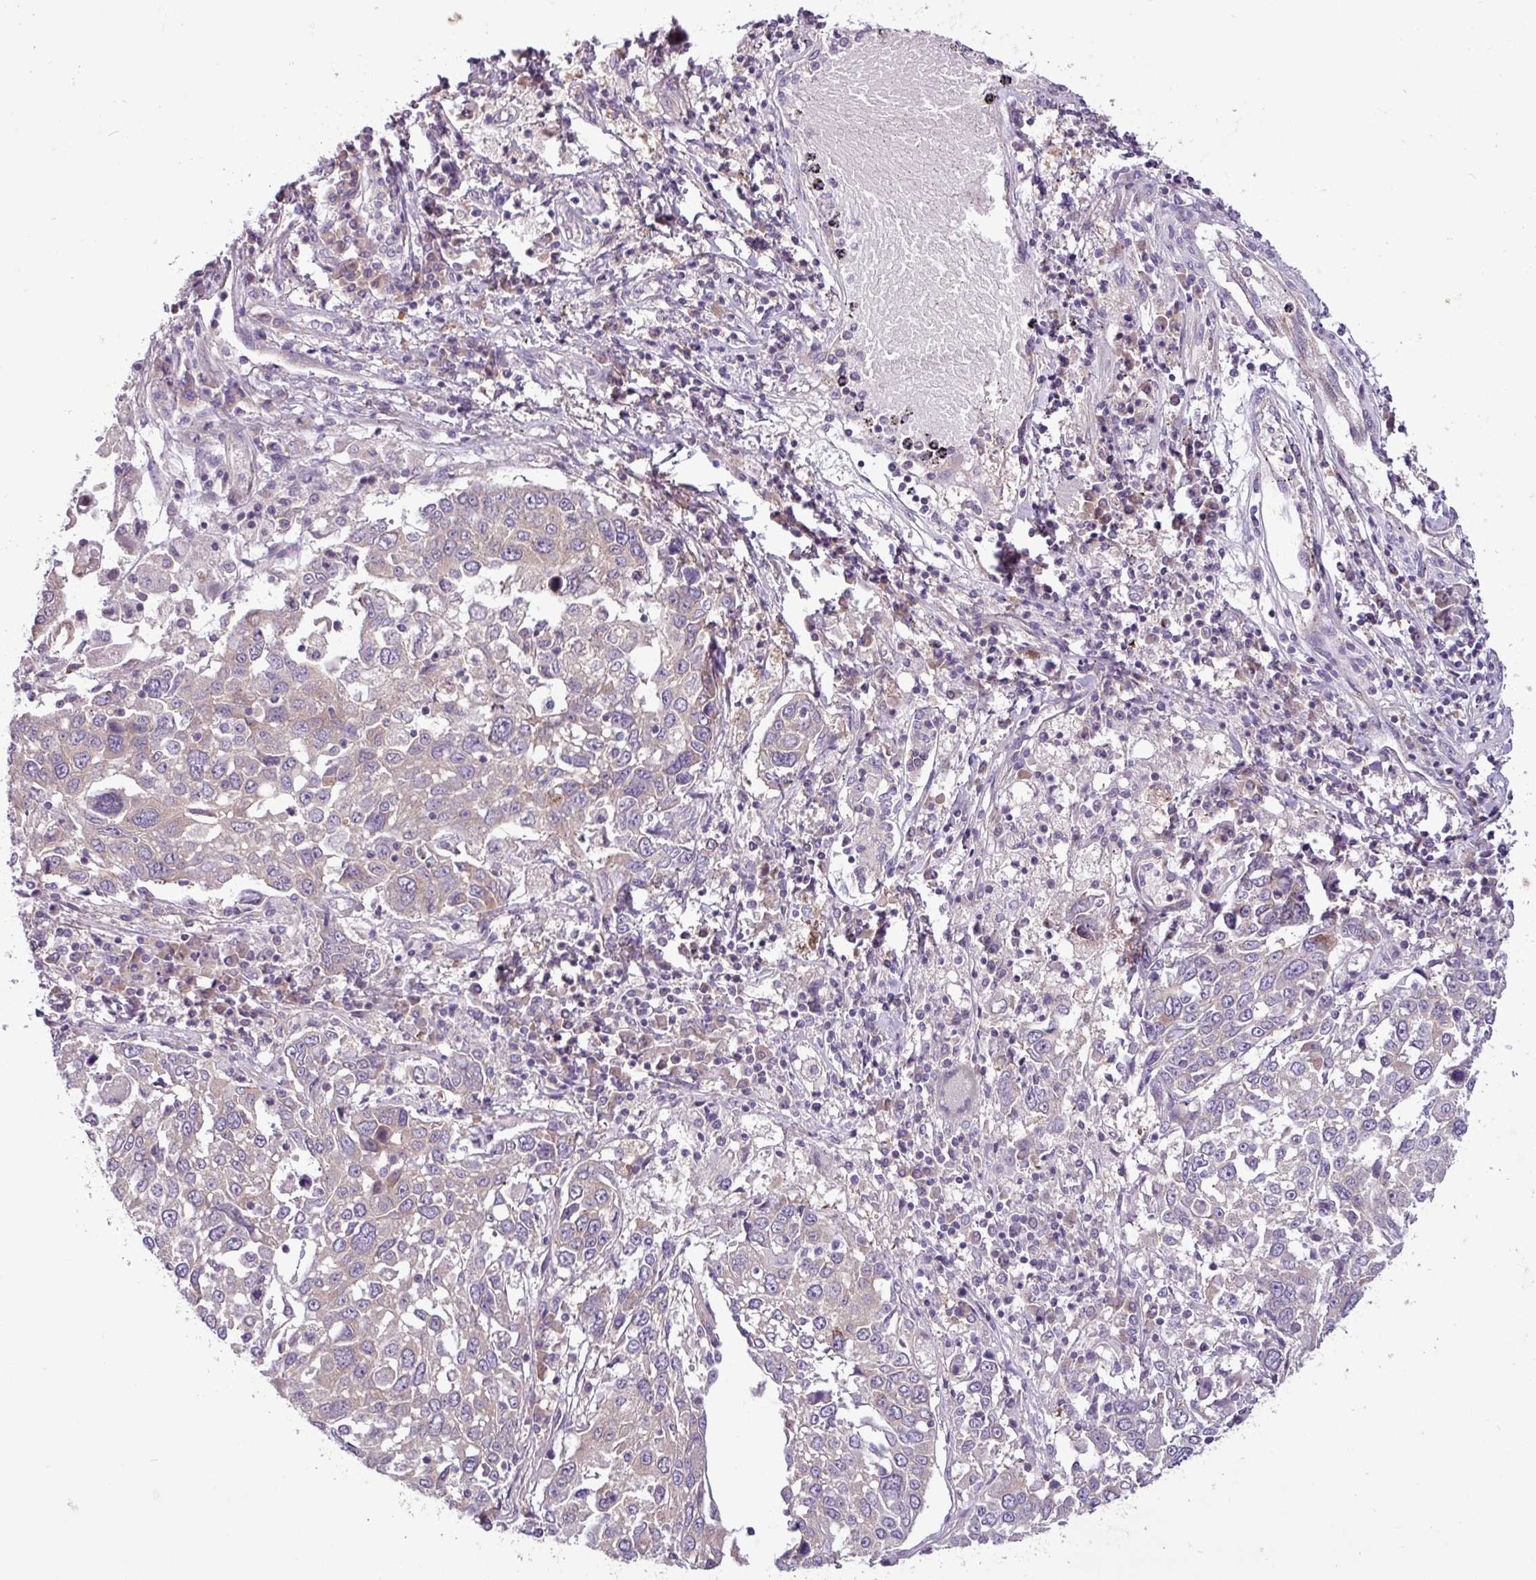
{"staining": {"intensity": "negative", "quantity": "none", "location": "none"}, "tissue": "lung cancer", "cell_type": "Tumor cells", "image_type": "cancer", "snomed": [{"axis": "morphology", "description": "Squamous cell carcinoma, NOS"}, {"axis": "topography", "description": "Lung"}], "caption": "Squamous cell carcinoma (lung) was stained to show a protein in brown. There is no significant positivity in tumor cells.", "gene": "MROH2A", "patient": {"sex": "male", "age": 65}}